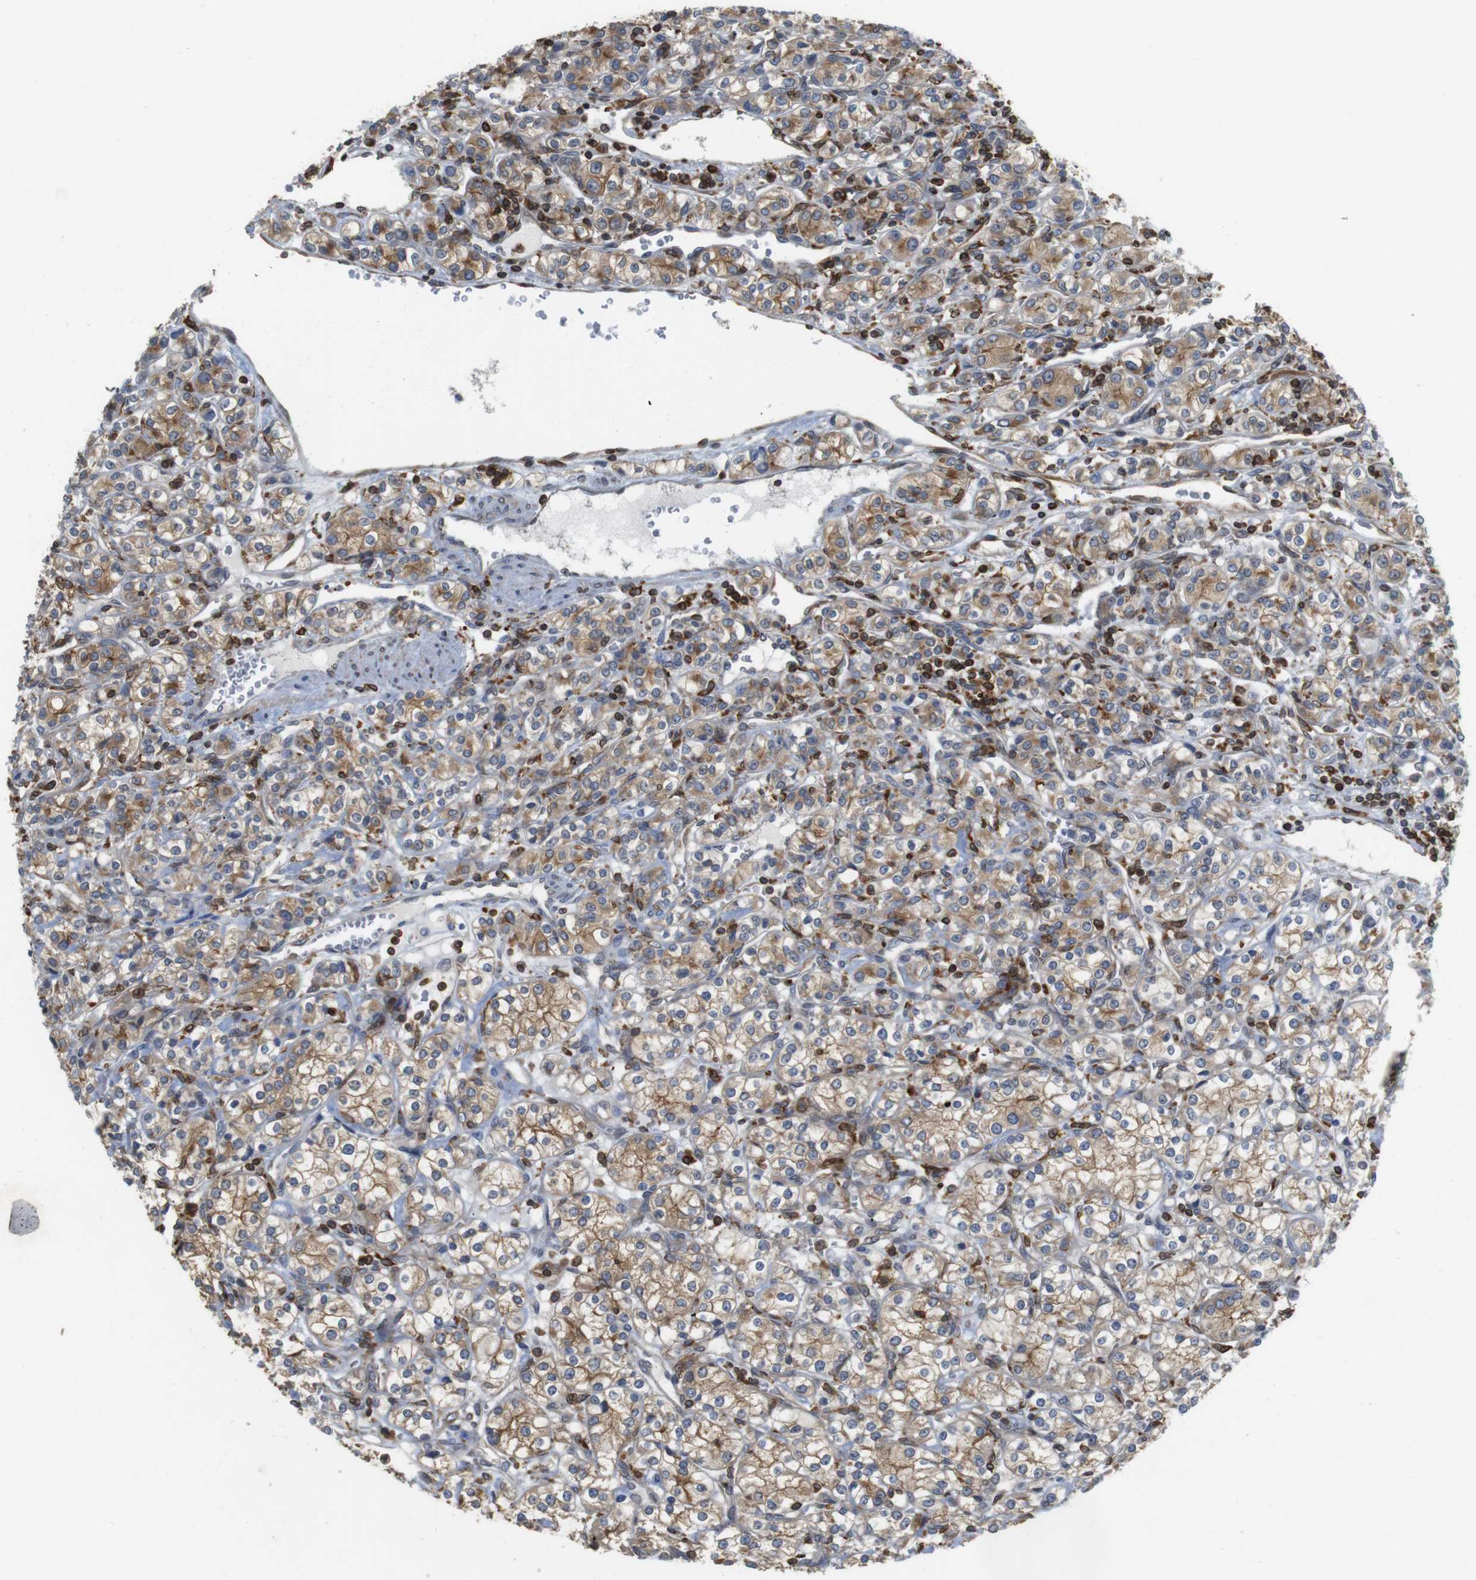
{"staining": {"intensity": "moderate", "quantity": ">75%", "location": "cytoplasmic/membranous"}, "tissue": "renal cancer", "cell_type": "Tumor cells", "image_type": "cancer", "snomed": [{"axis": "morphology", "description": "Adenocarcinoma, NOS"}, {"axis": "topography", "description": "Kidney"}], "caption": "Immunohistochemistry (IHC) of human adenocarcinoma (renal) demonstrates medium levels of moderate cytoplasmic/membranous staining in approximately >75% of tumor cells.", "gene": "ARL6IP5", "patient": {"sex": "male", "age": 77}}